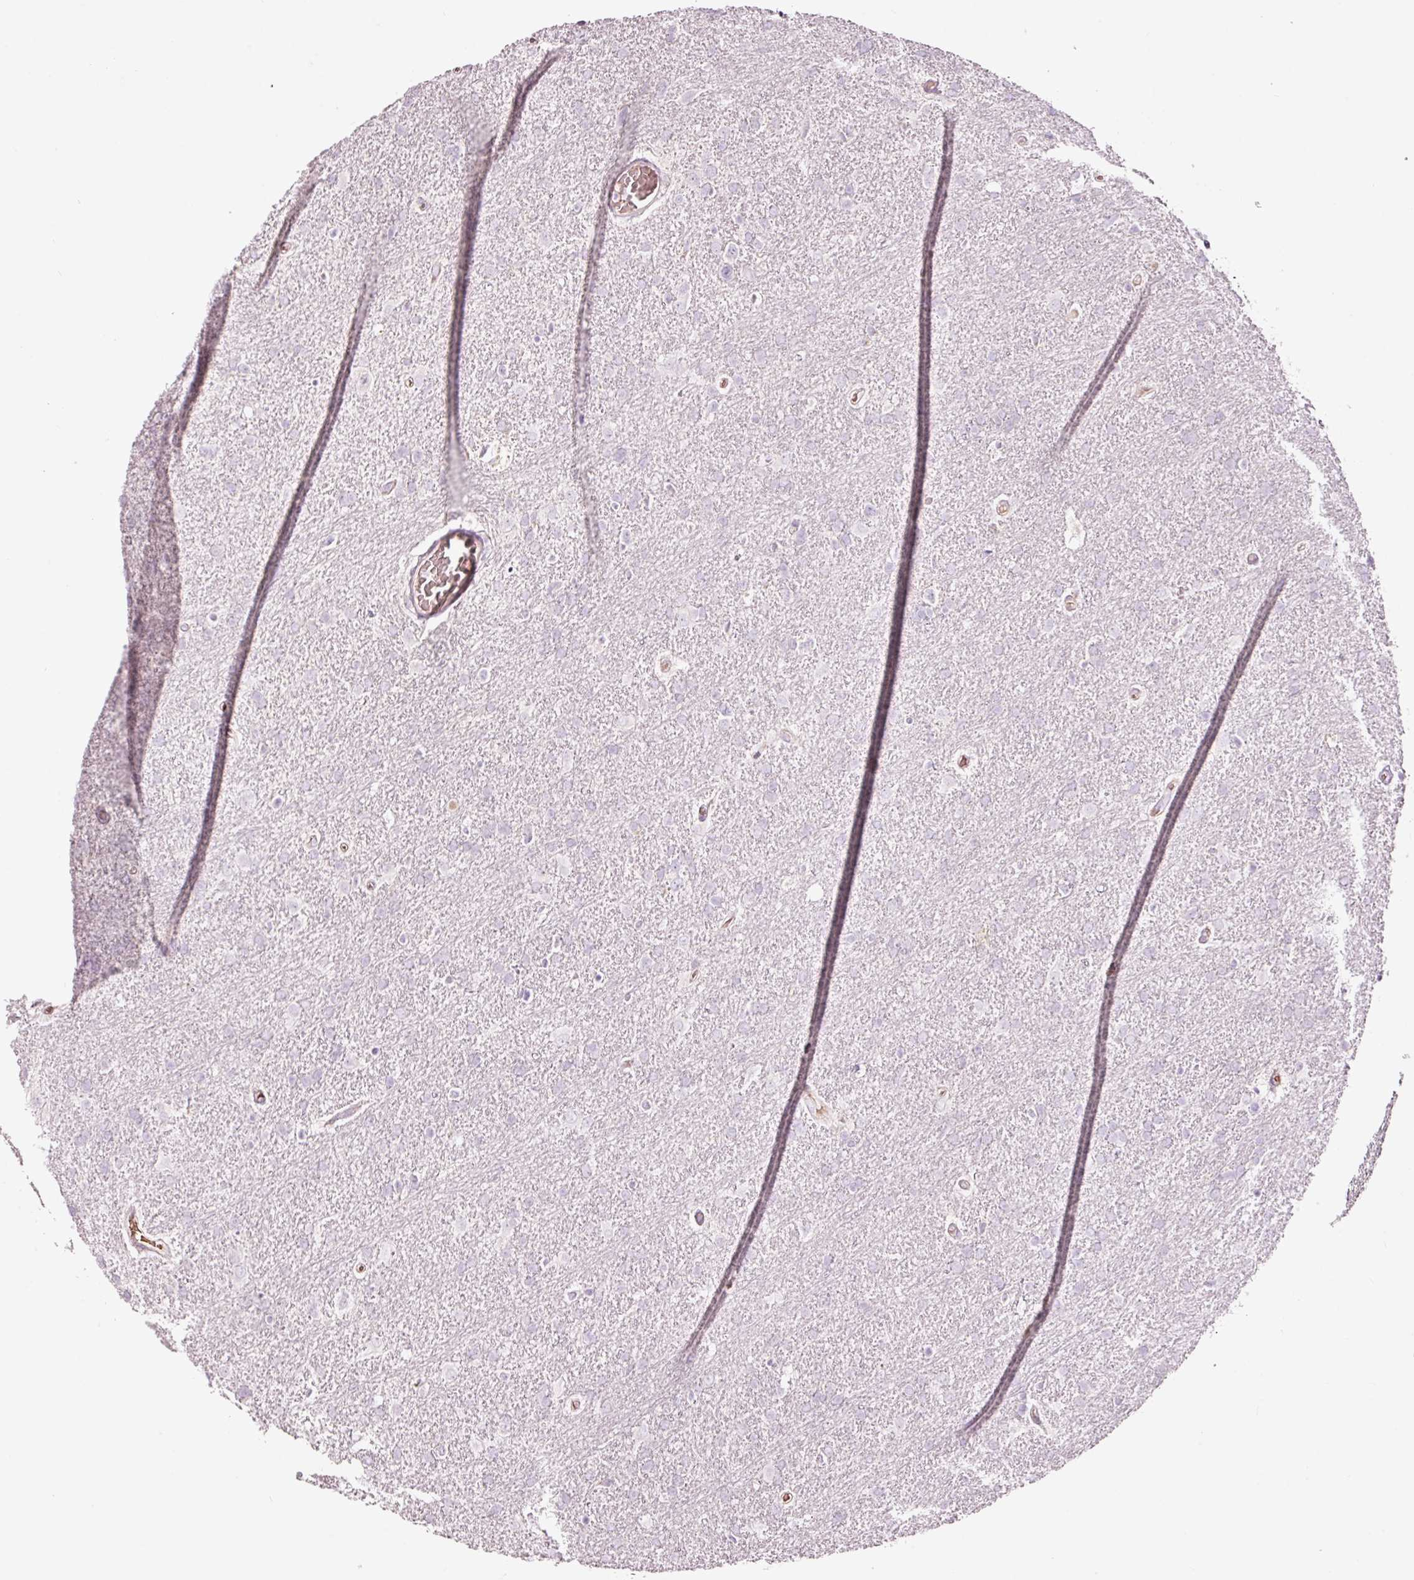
{"staining": {"intensity": "negative", "quantity": "none", "location": "none"}, "tissue": "glioma", "cell_type": "Tumor cells", "image_type": "cancer", "snomed": [{"axis": "morphology", "description": "Glioma, malignant, High grade"}, {"axis": "topography", "description": "Brain"}], "caption": "High magnification brightfield microscopy of glioma stained with DAB (3,3'-diaminobenzidine) (brown) and counterstained with hematoxylin (blue): tumor cells show no significant positivity.", "gene": "LDHAL6B", "patient": {"sex": "male", "age": 61}}